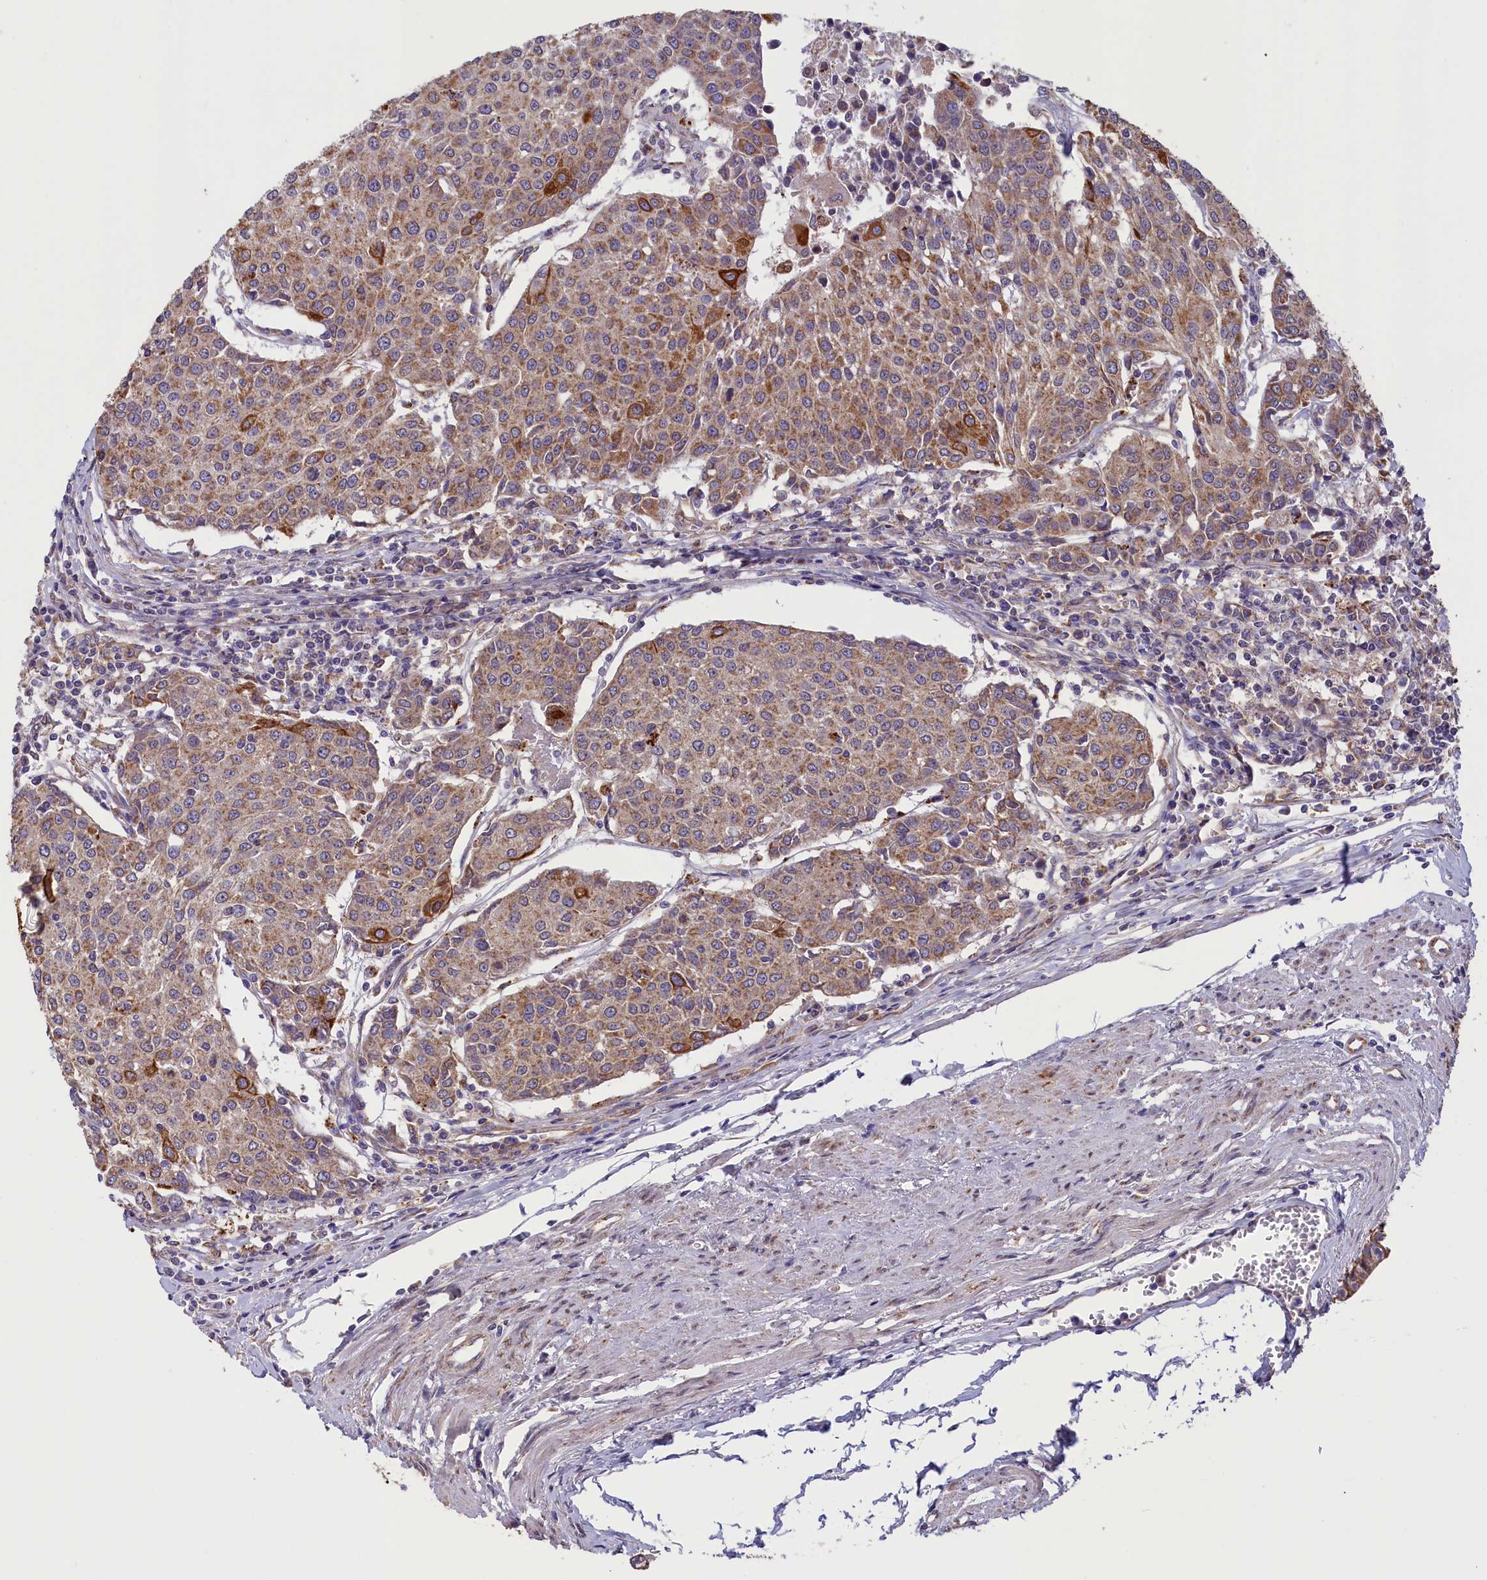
{"staining": {"intensity": "moderate", "quantity": ">75%", "location": "cytoplasmic/membranous"}, "tissue": "urothelial cancer", "cell_type": "Tumor cells", "image_type": "cancer", "snomed": [{"axis": "morphology", "description": "Urothelial carcinoma, High grade"}, {"axis": "topography", "description": "Urinary bladder"}], "caption": "A brown stain labels moderate cytoplasmic/membranous expression of a protein in human high-grade urothelial carcinoma tumor cells.", "gene": "ACAD8", "patient": {"sex": "female", "age": 85}}